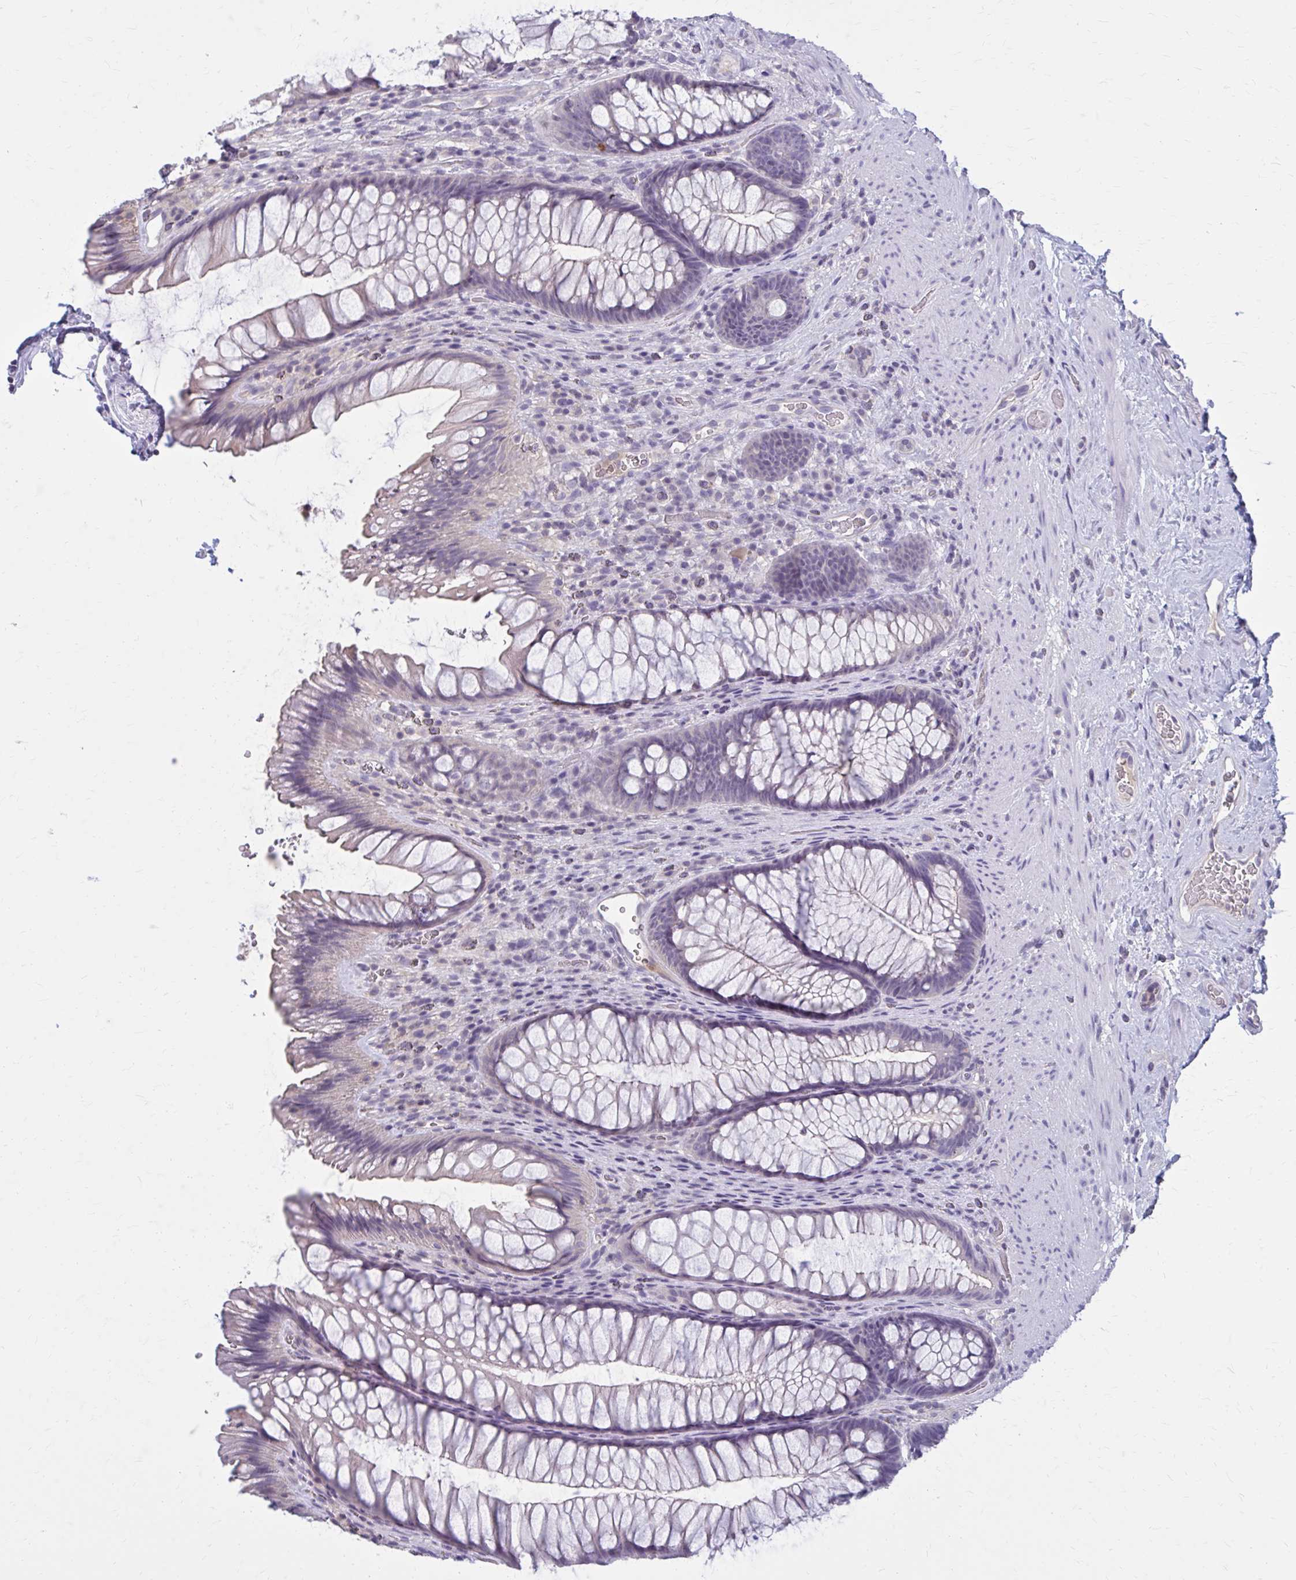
{"staining": {"intensity": "negative", "quantity": "none", "location": "none"}, "tissue": "rectum", "cell_type": "Glandular cells", "image_type": "normal", "snomed": [{"axis": "morphology", "description": "Normal tissue, NOS"}, {"axis": "topography", "description": "Rectum"}], "caption": "A high-resolution micrograph shows immunohistochemistry (IHC) staining of normal rectum, which shows no significant expression in glandular cells. The staining was performed using DAB to visualize the protein expression in brown, while the nuclei were stained in blue with hematoxylin (Magnification: 20x).", "gene": "OR4A47", "patient": {"sex": "male", "age": 53}}